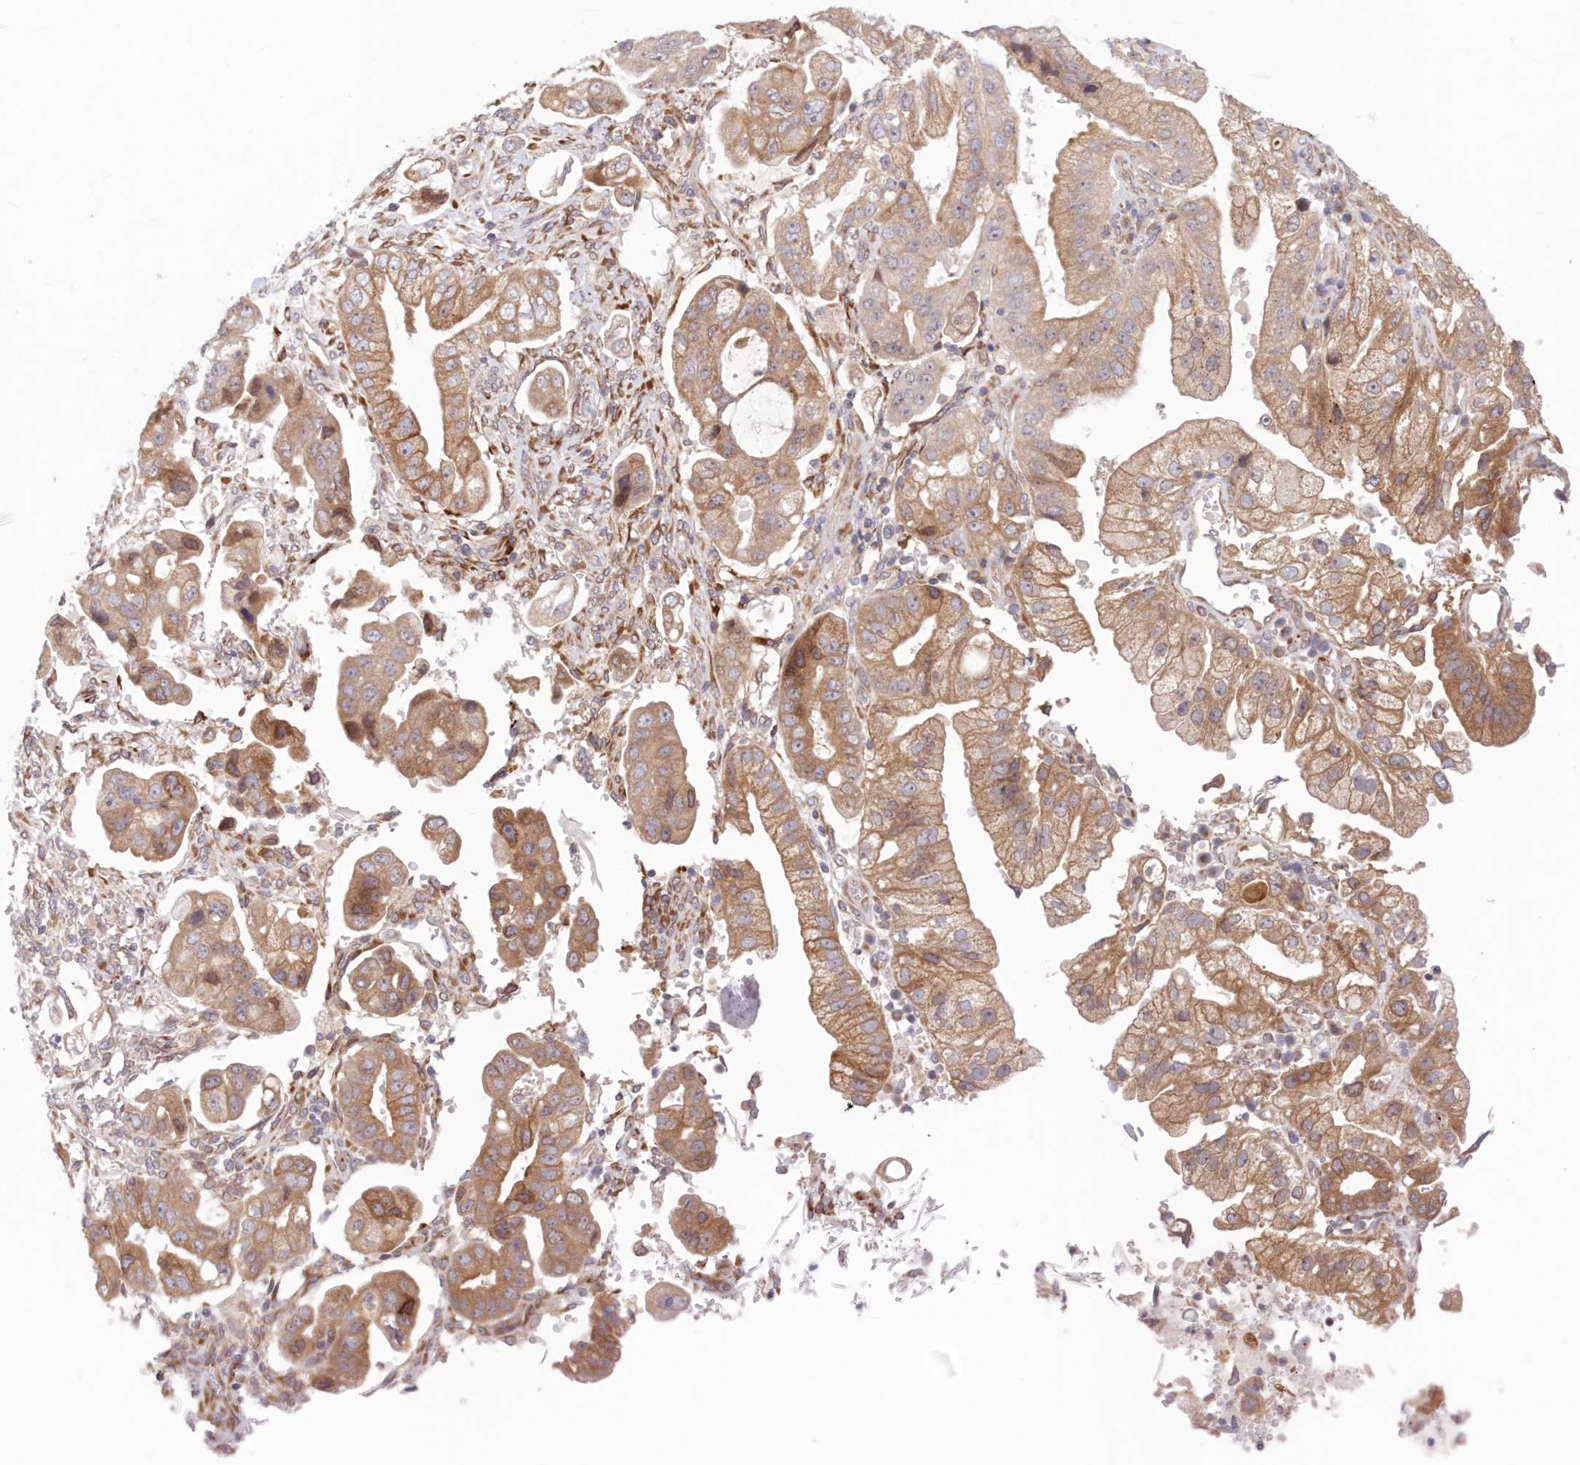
{"staining": {"intensity": "moderate", "quantity": ">75%", "location": "cytoplasmic/membranous"}, "tissue": "stomach cancer", "cell_type": "Tumor cells", "image_type": "cancer", "snomed": [{"axis": "morphology", "description": "Adenocarcinoma, NOS"}, {"axis": "topography", "description": "Stomach"}], "caption": "The histopathology image reveals staining of stomach cancer, revealing moderate cytoplasmic/membranous protein staining (brown color) within tumor cells.", "gene": "PCYOX1L", "patient": {"sex": "male", "age": 62}}